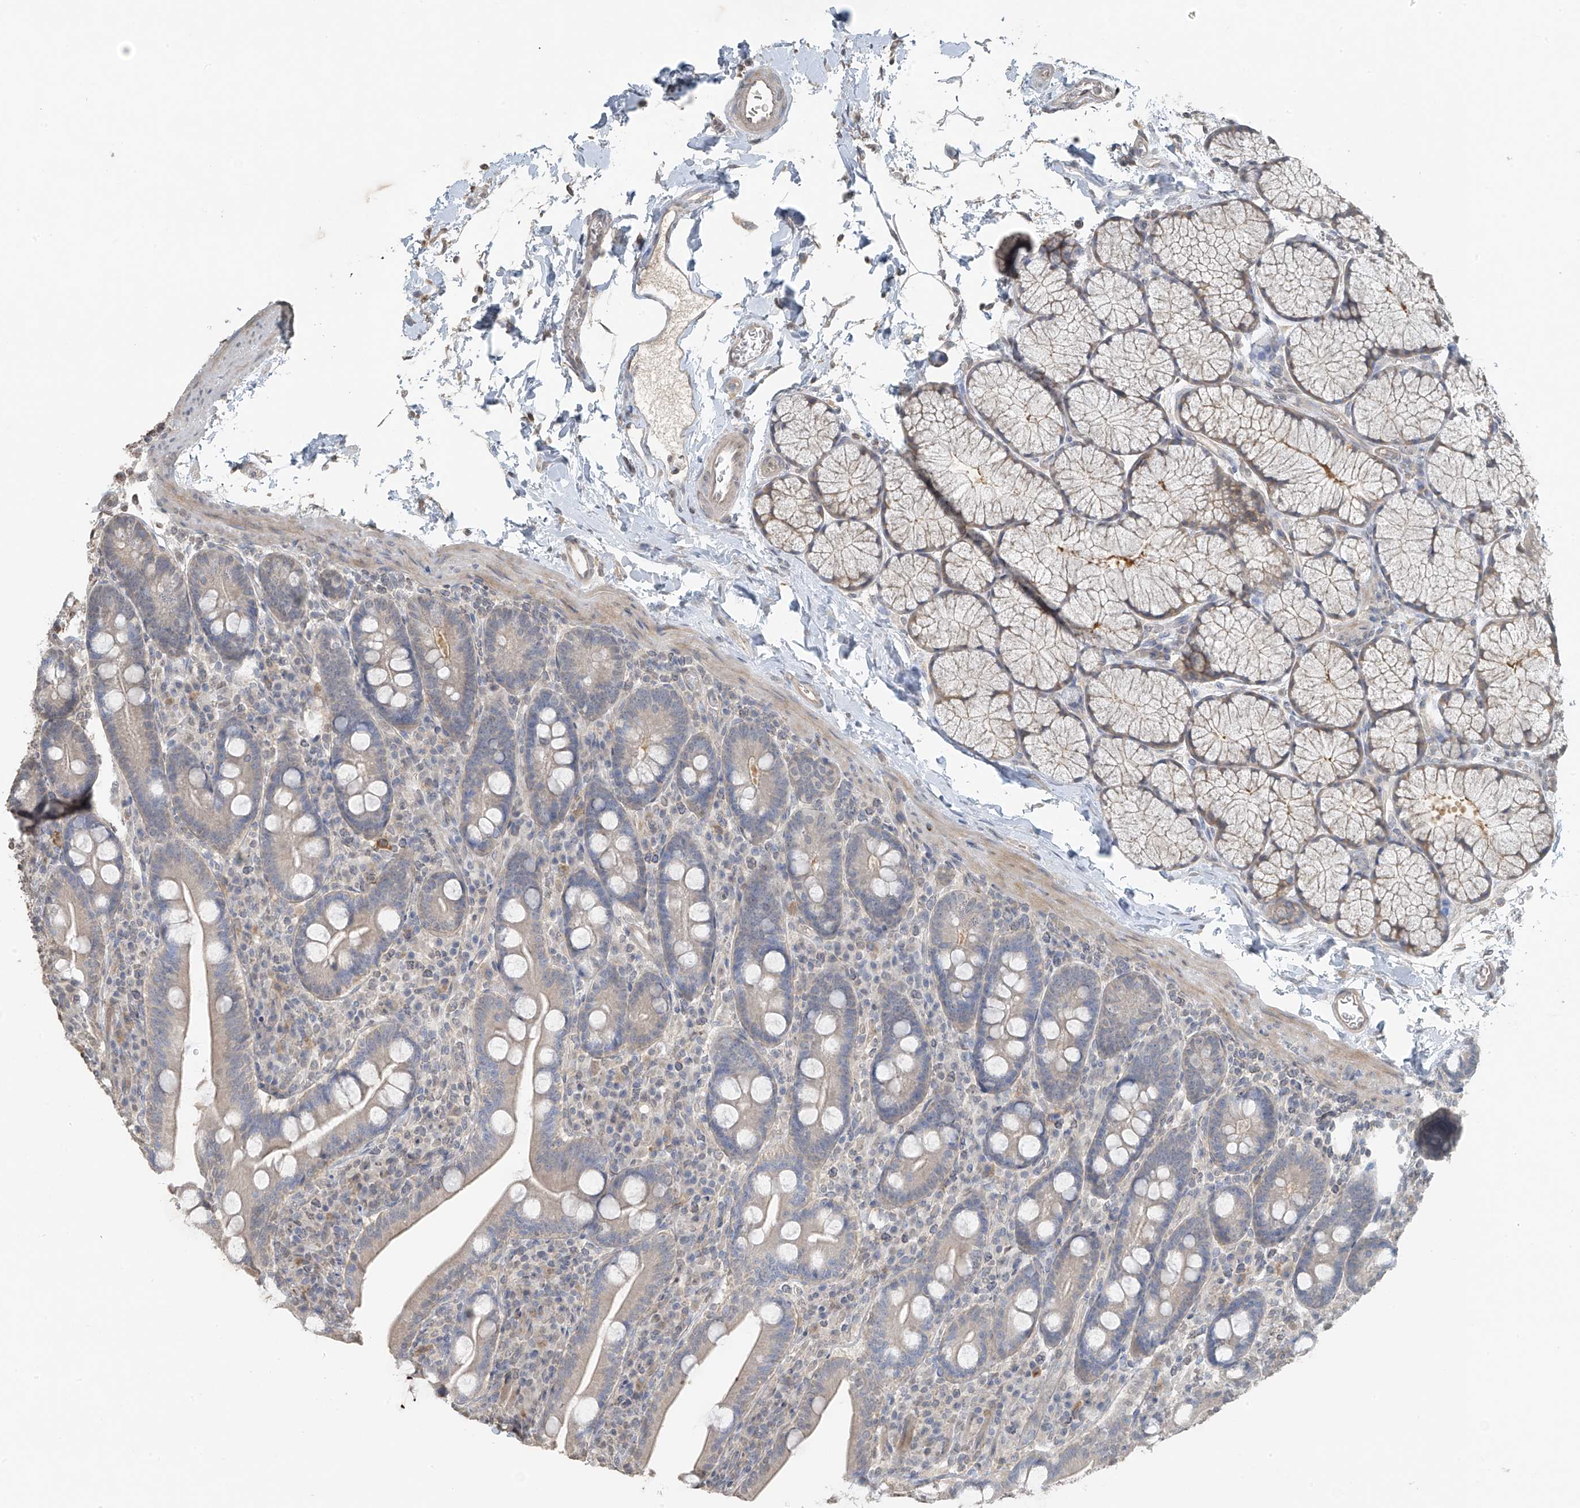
{"staining": {"intensity": "weak", "quantity": "<25%", "location": "cytoplasmic/membranous"}, "tissue": "duodenum", "cell_type": "Glandular cells", "image_type": "normal", "snomed": [{"axis": "morphology", "description": "Normal tissue, NOS"}, {"axis": "topography", "description": "Duodenum"}], "caption": "Immunohistochemical staining of normal human duodenum reveals no significant staining in glandular cells.", "gene": "HOXA11", "patient": {"sex": "male", "age": 35}}